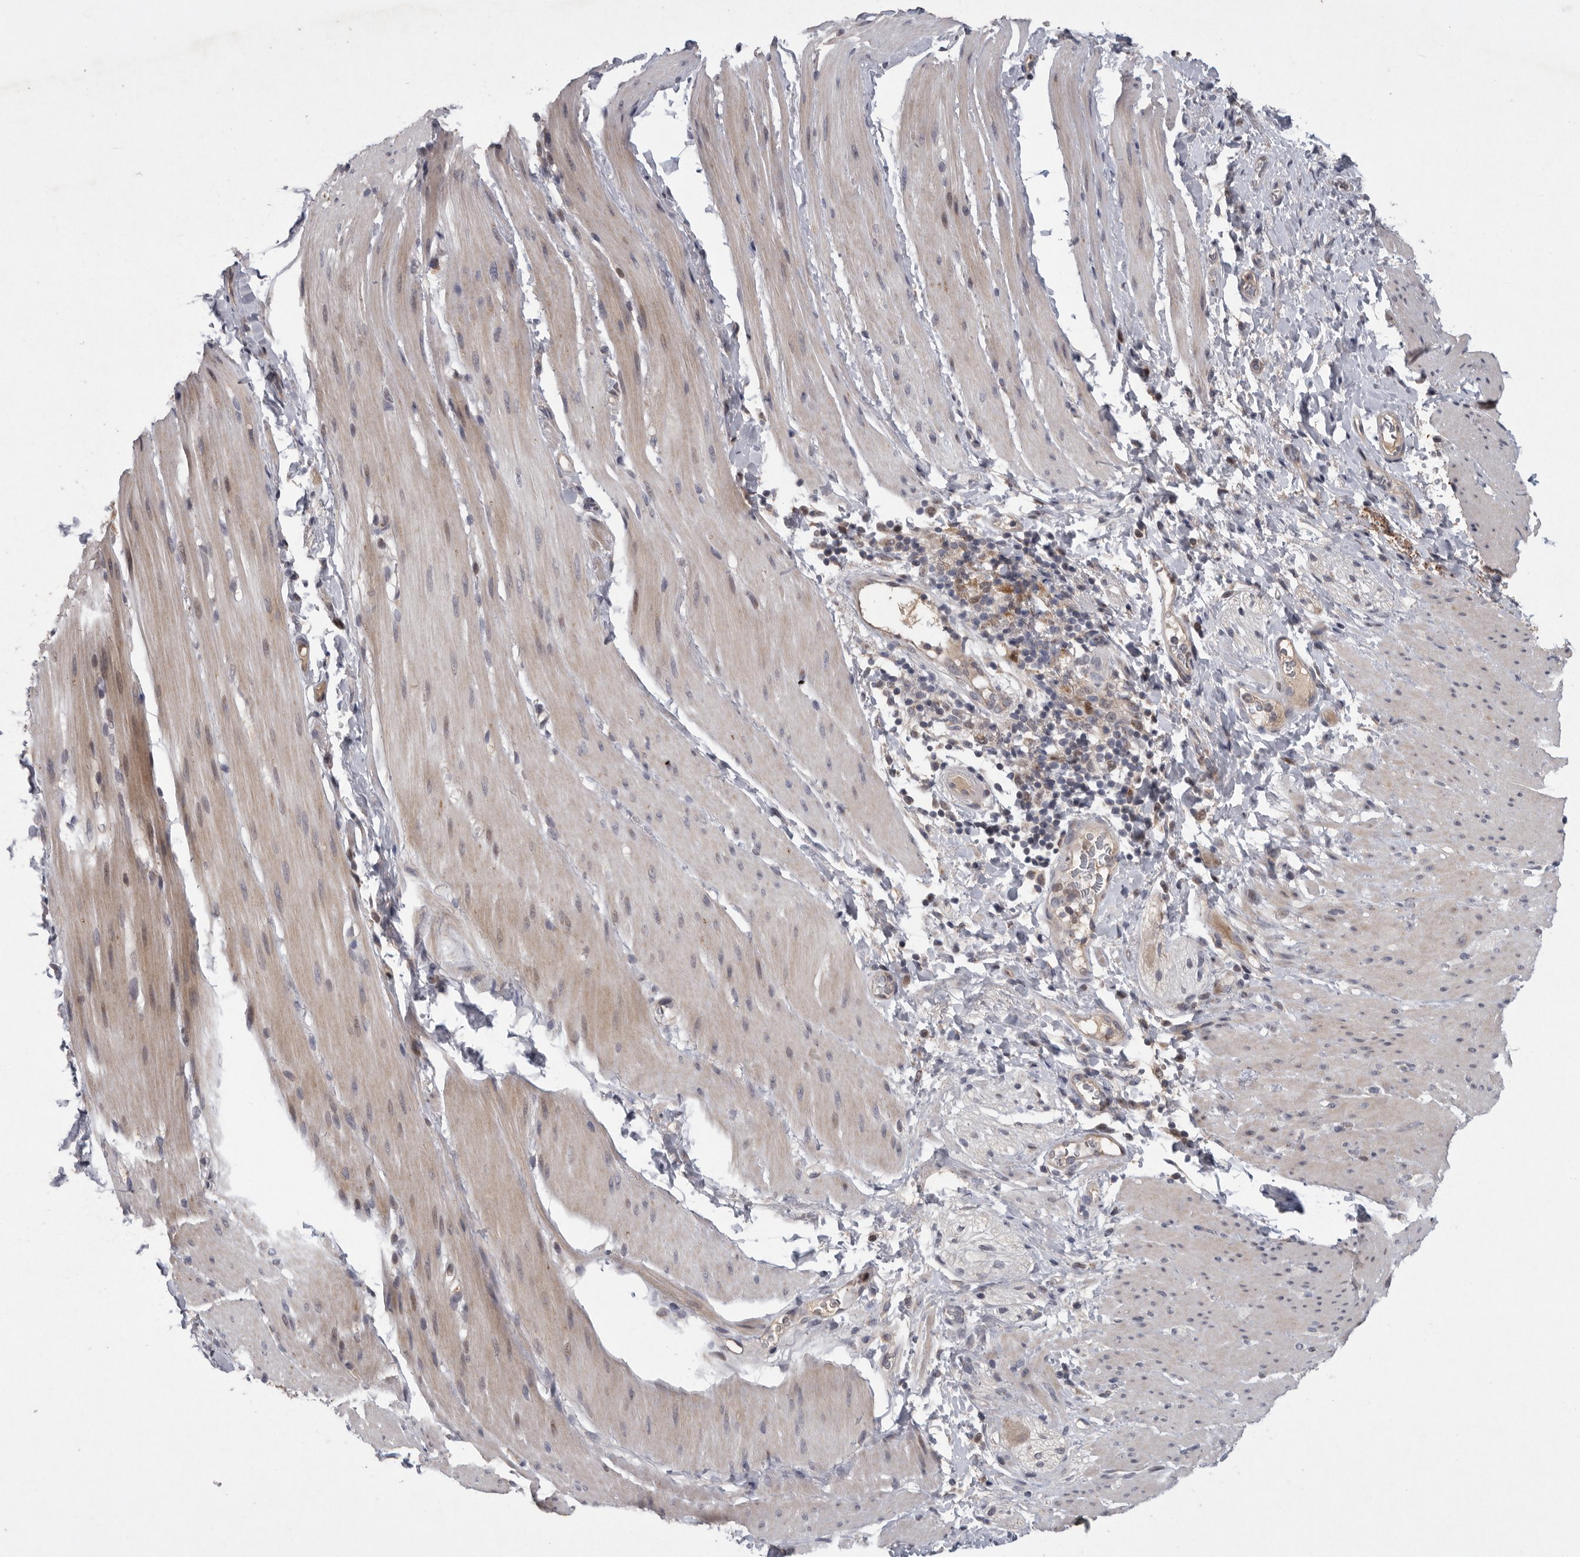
{"staining": {"intensity": "weak", "quantity": "<25%", "location": "cytoplasmic/membranous"}, "tissue": "smooth muscle", "cell_type": "Smooth muscle cells", "image_type": "normal", "snomed": [{"axis": "morphology", "description": "Normal tissue, NOS"}, {"axis": "topography", "description": "Smooth muscle"}, {"axis": "topography", "description": "Small intestine"}], "caption": "Immunohistochemistry photomicrograph of unremarkable human smooth muscle stained for a protein (brown), which demonstrates no staining in smooth muscle cells.", "gene": "MAN2A1", "patient": {"sex": "female", "age": 84}}